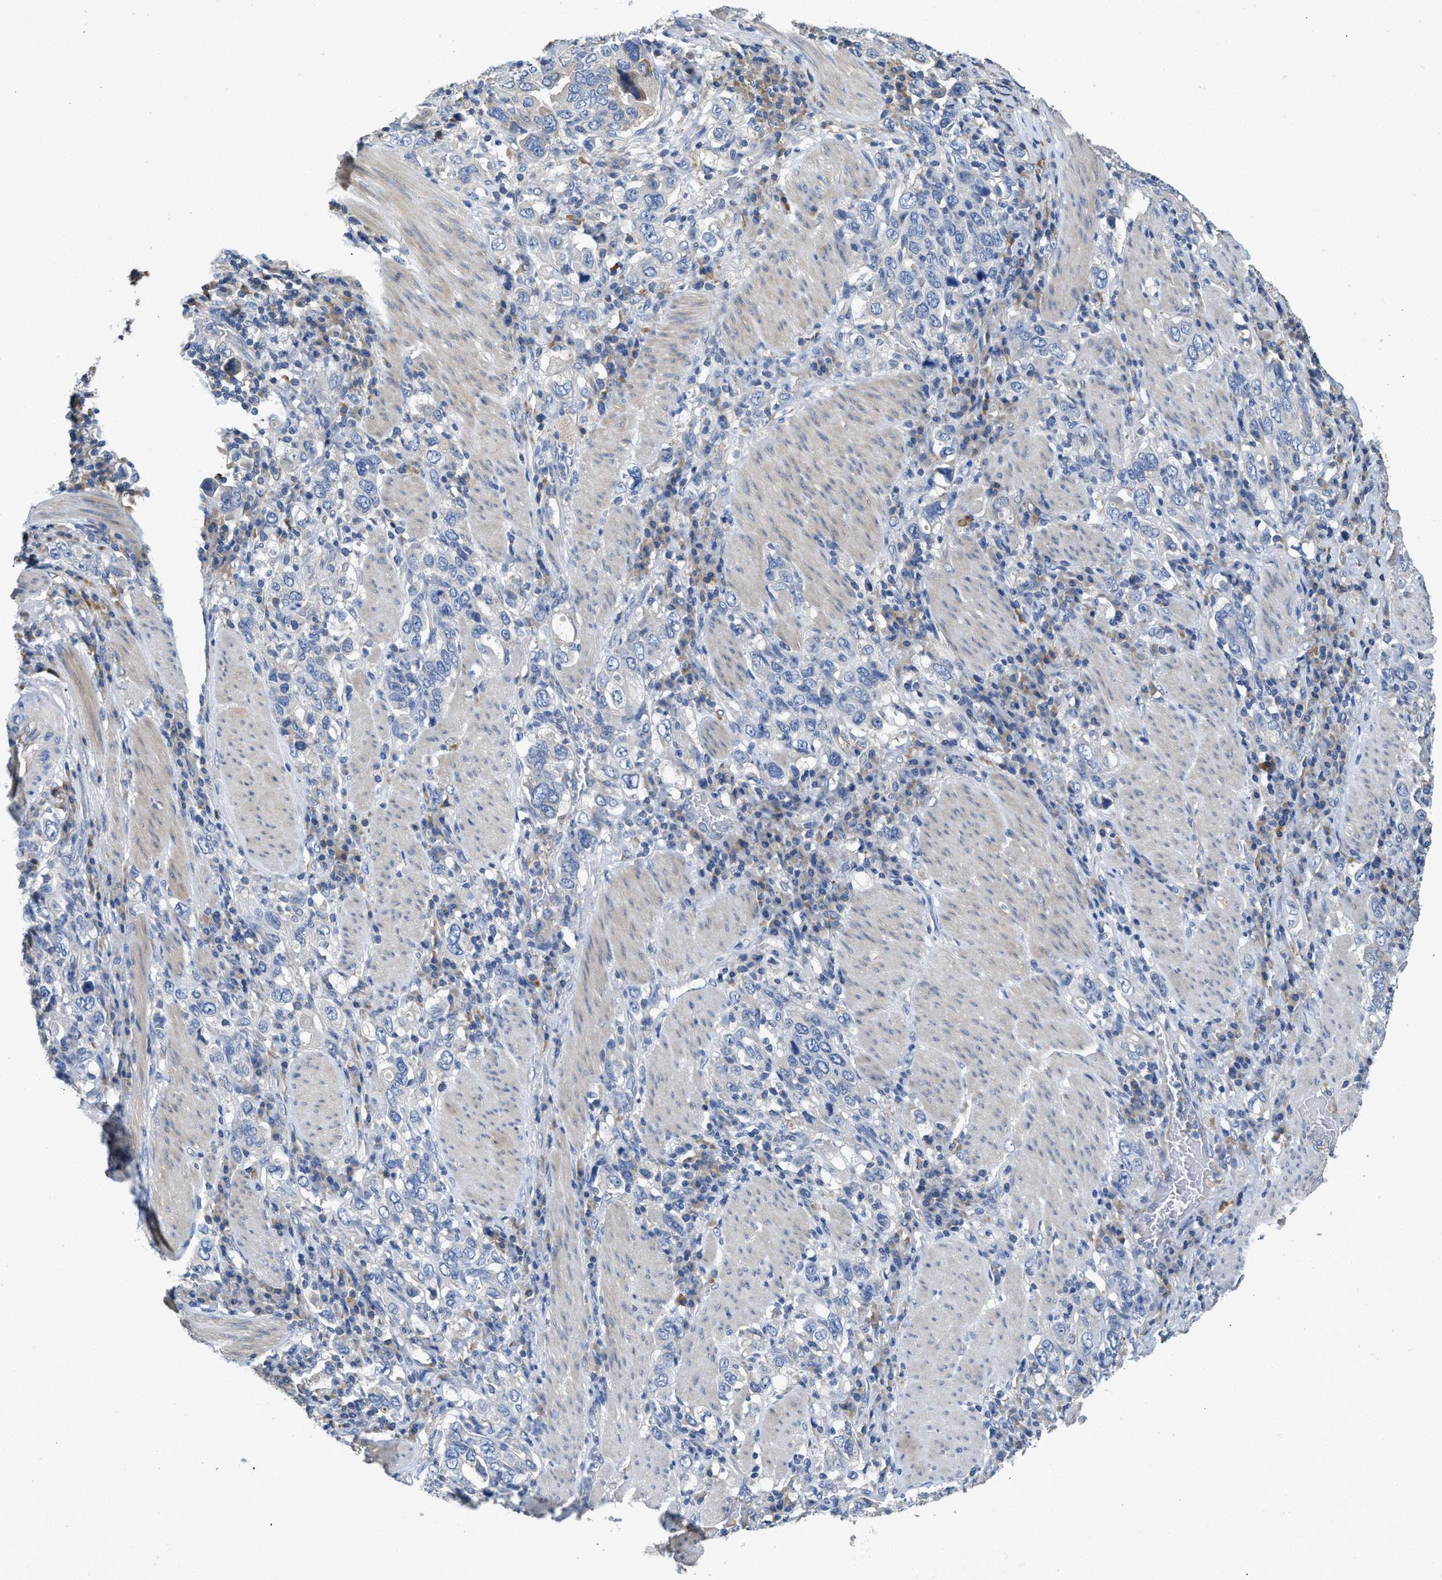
{"staining": {"intensity": "negative", "quantity": "none", "location": "none"}, "tissue": "stomach cancer", "cell_type": "Tumor cells", "image_type": "cancer", "snomed": [{"axis": "morphology", "description": "Adenocarcinoma, NOS"}, {"axis": "topography", "description": "Stomach, upper"}], "caption": "Tumor cells are negative for protein expression in human stomach adenocarcinoma.", "gene": "C1S", "patient": {"sex": "male", "age": 62}}